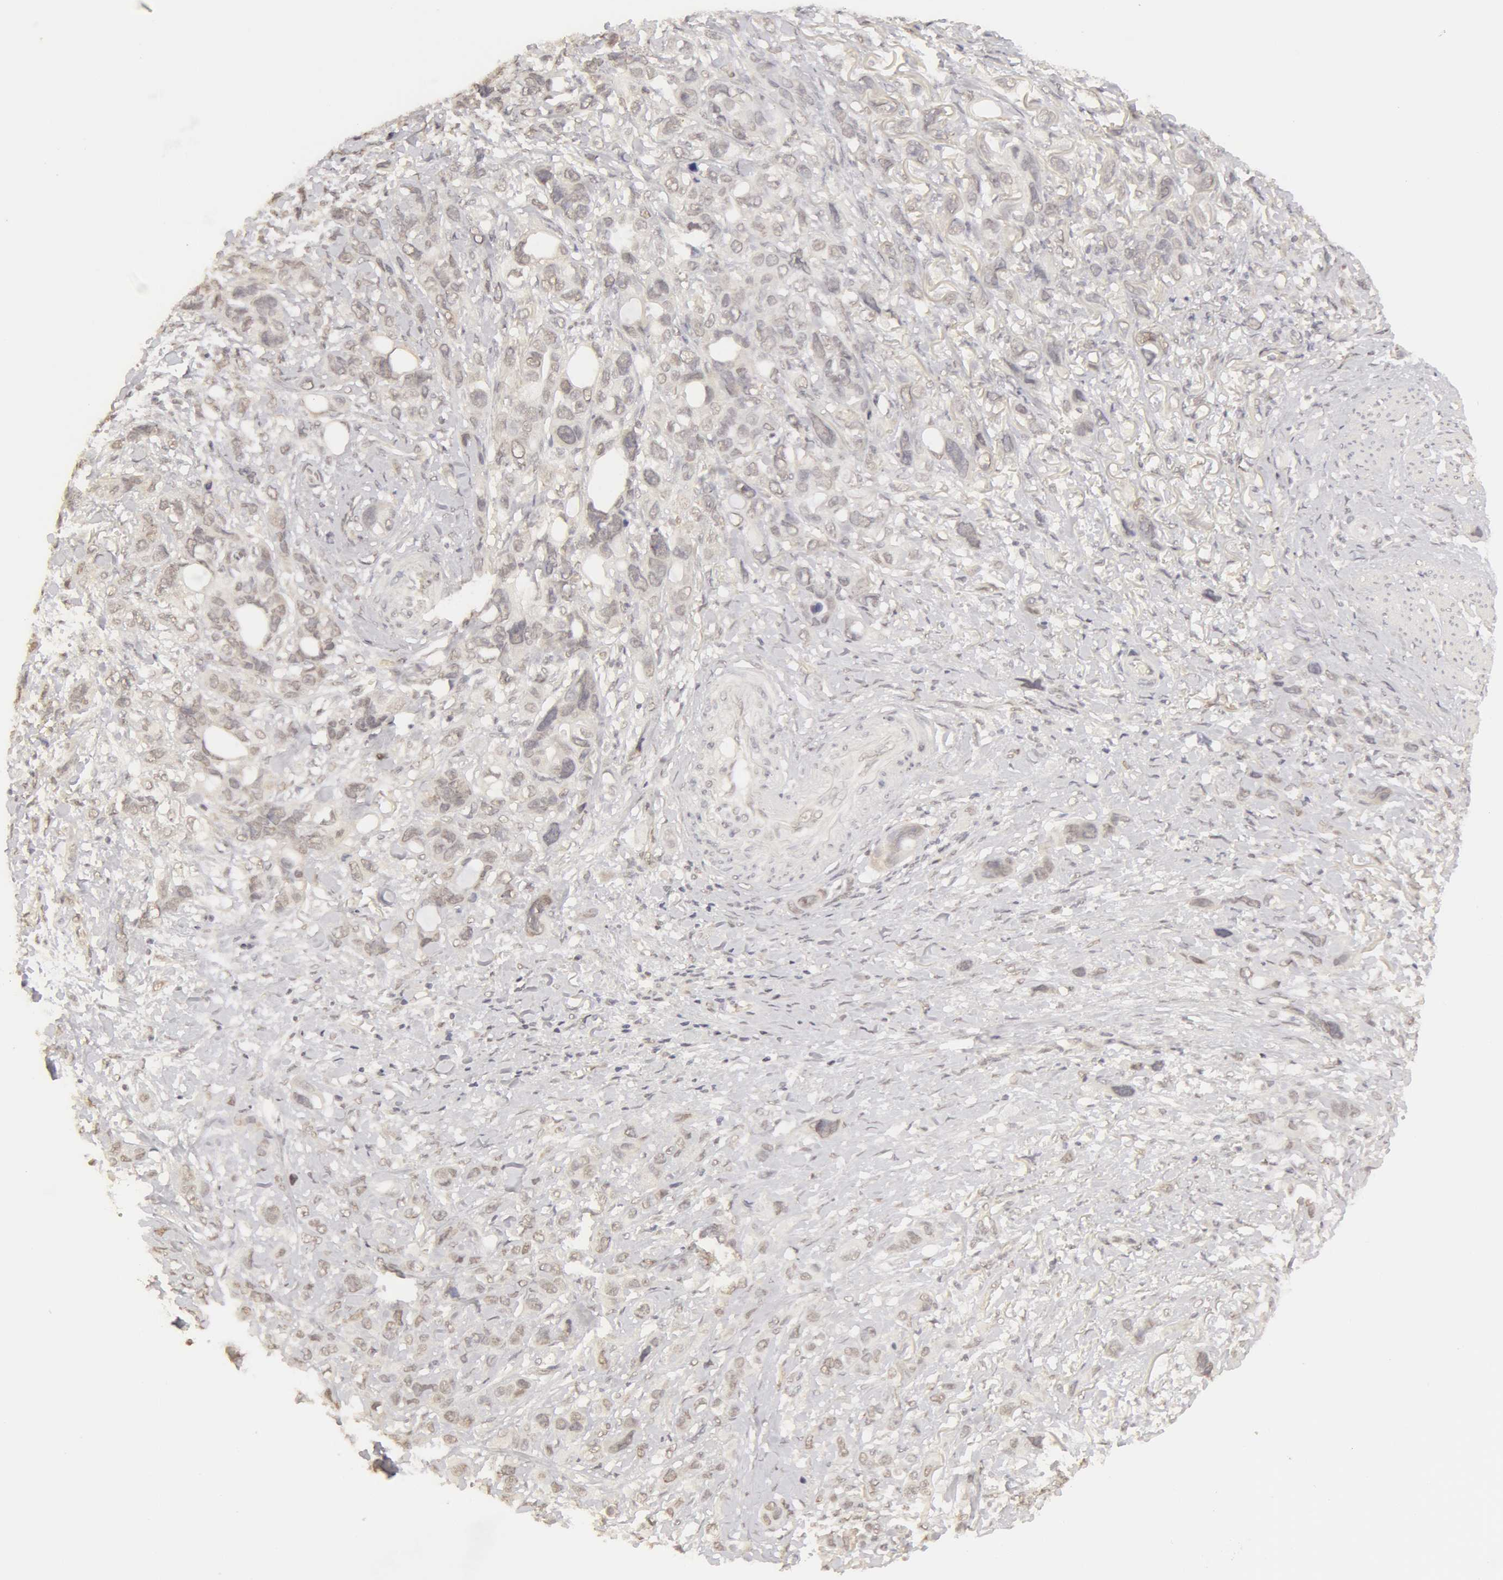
{"staining": {"intensity": "weak", "quantity": "<25%", "location": "nuclear"}, "tissue": "stomach cancer", "cell_type": "Tumor cells", "image_type": "cancer", "snomed": [{"axis": "morphology", "description": "Adenocarcinoma, NOS"}, {"axis": "topography", "description": "Stomach, upper"}], "caption": "Immunohistochemistry micrograph of adenocarcinoma (stomach) stained for a protein (brown), which demonstrates no staining in tumor cells. (Immunohistochemistry, brightfield microscopy, high magnification).", "gene": "ADAM10", "patient": {"sex": "male", "age": 47}}